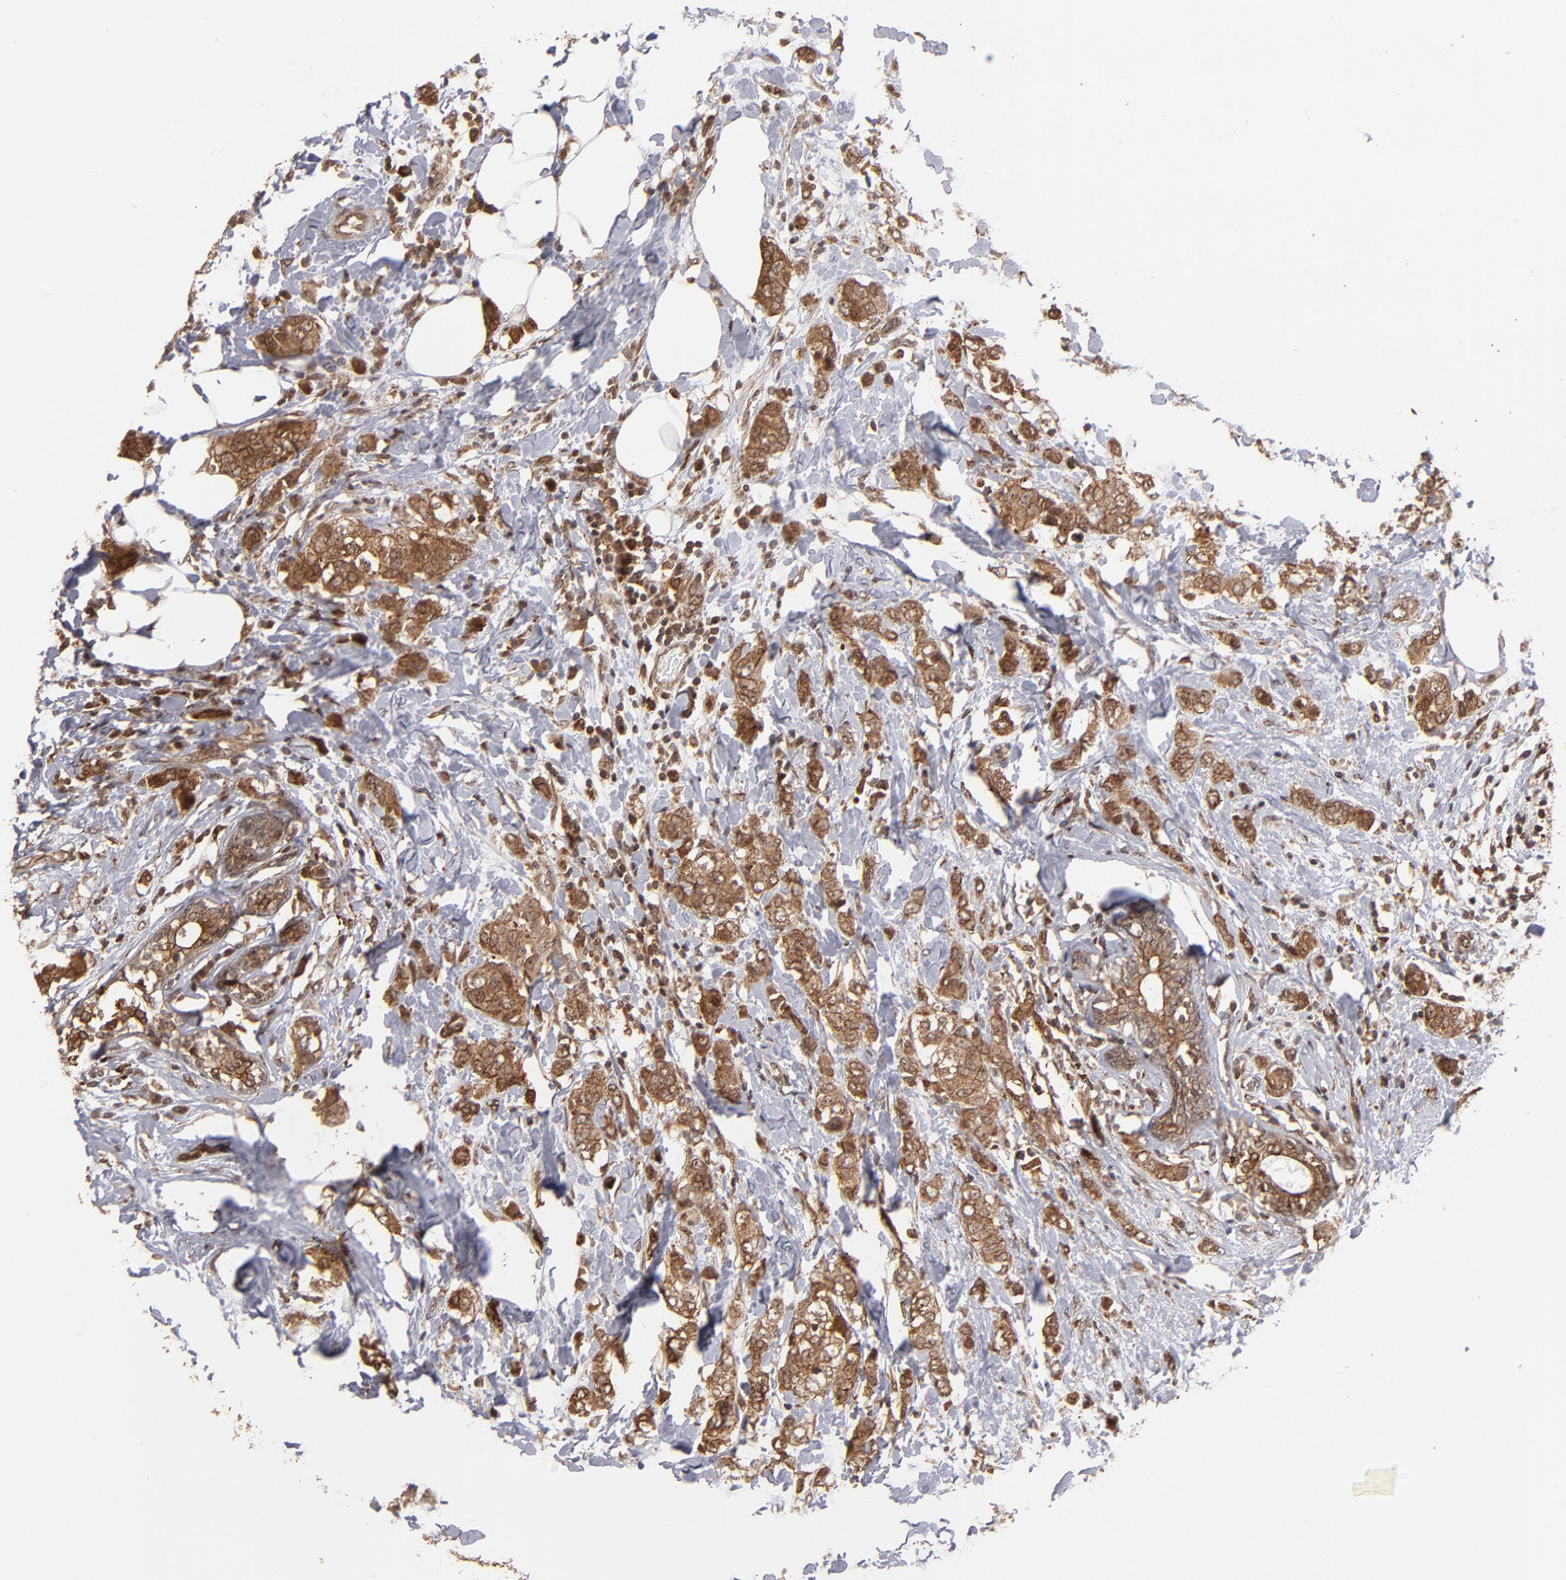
{"staining": {"intensity": "strong", "quantity": ">75%", "location": "cytoplasmic/membranous"}, "tissue": "breast cancer", "cell_type": "Tumor cells", "image_type": "cancer", "snomed": [{"axis": "morphology", "description": "Normal tissue, NOS"}, {"axis": "morphology", "description": "Duct carcinoma"}, {"axis": "topography", "description": "Breast"}], "caption": "Tumor cells exhibit strong cytoplasmic/membranous expression in about >75% of cells in infiltrating ductal carcinoma (breast). The protein is stained brown, and the nuclei are stained in blue (DAB IHC with brightfield microscopy, high magnification).", "gene": "RGS6", "patient": {"sex": "female", "age": 50}}